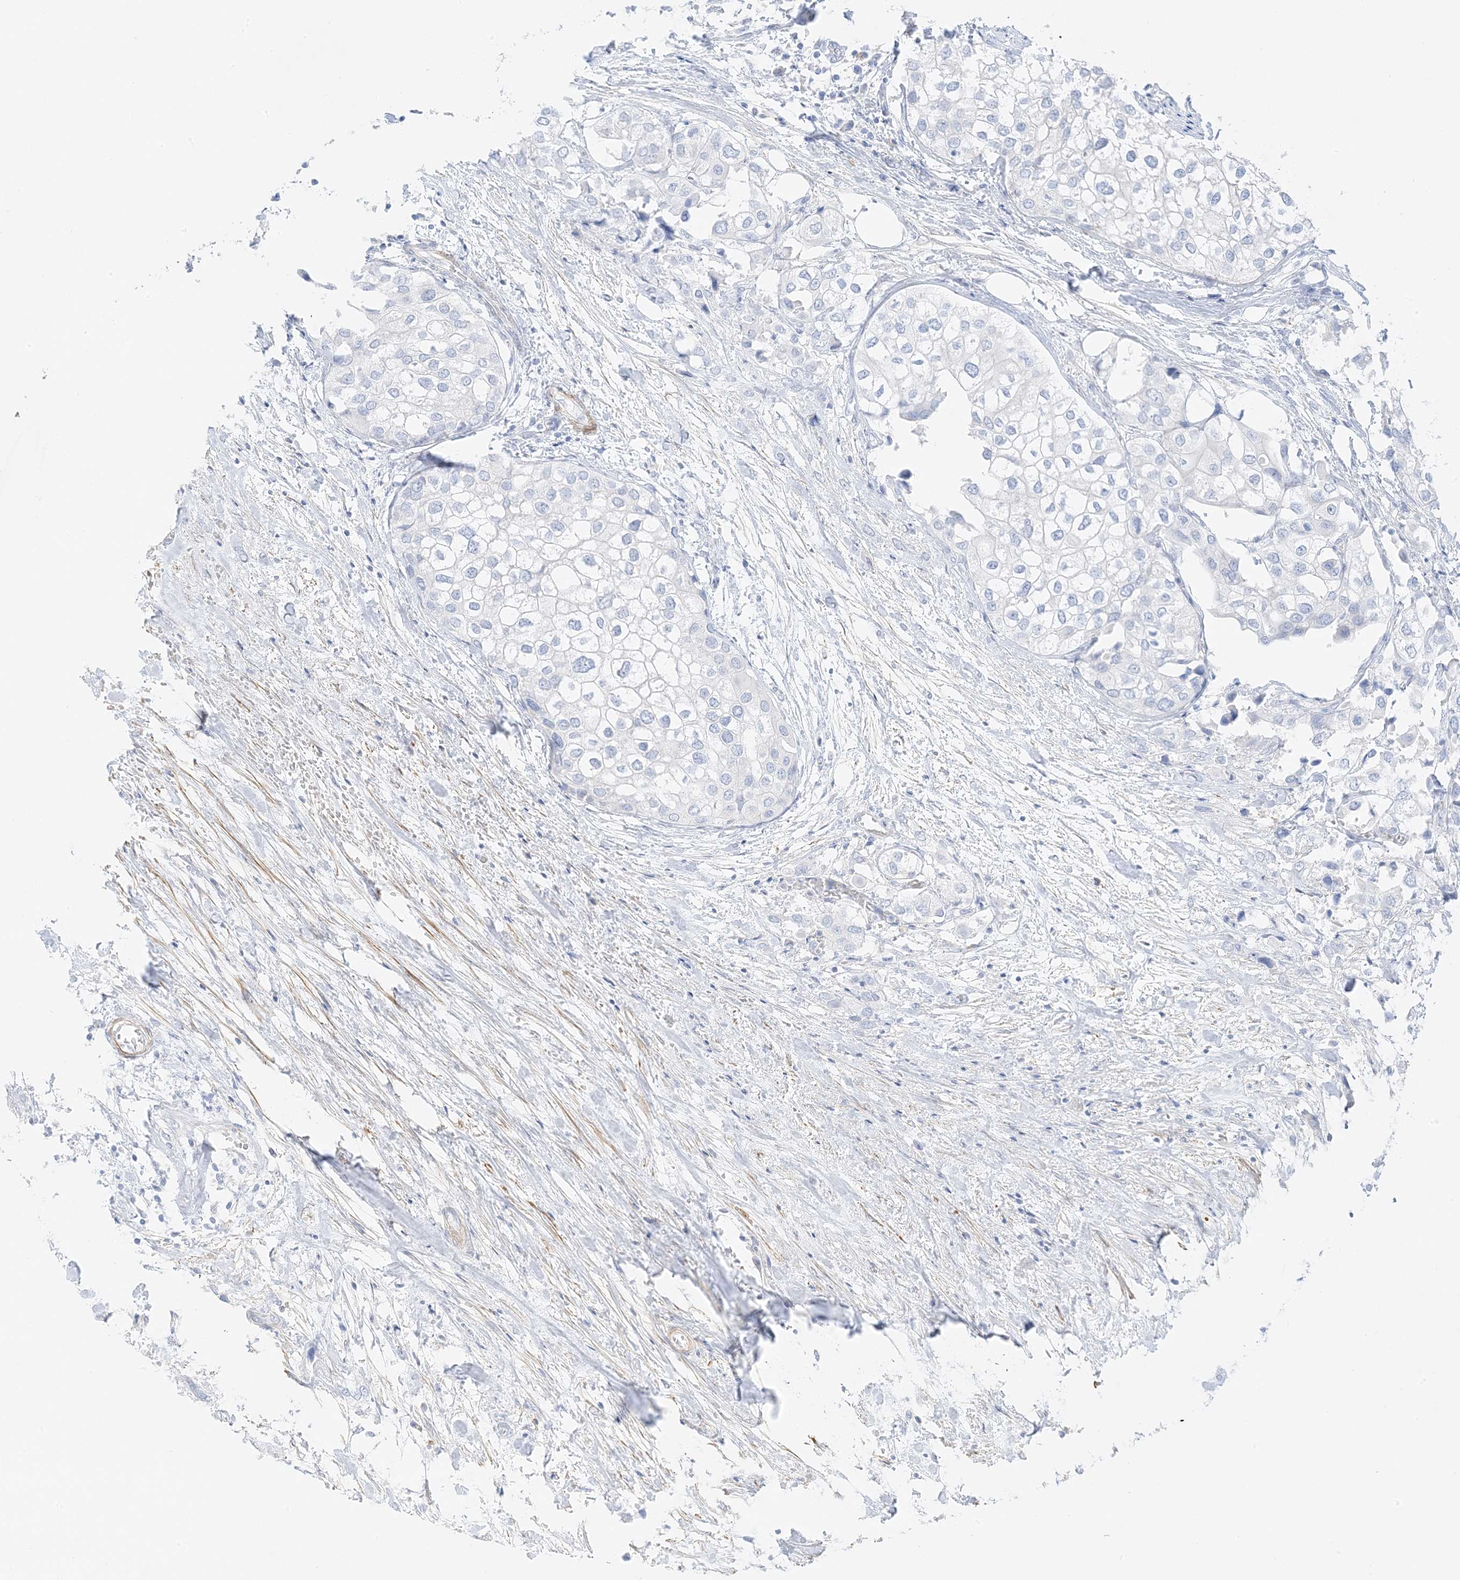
{"staining": {"intensity": "negative", "quantity": "none", "location": "none"}, "tissue": "urothelial cancer", "cell_type": "Tumor cells", "image_type": "cancer", "snomed": [{"axis": "morphology", "description": "Urothelial carcinoma, High grade"}, {"axis": "topography", "description": "Urinary bladder"}], "caption": "Tumor cells show no significant positivity in urothelial cancer.", "gene": "SLC22A13", "patient": {"sex": "male", "age": 64}}